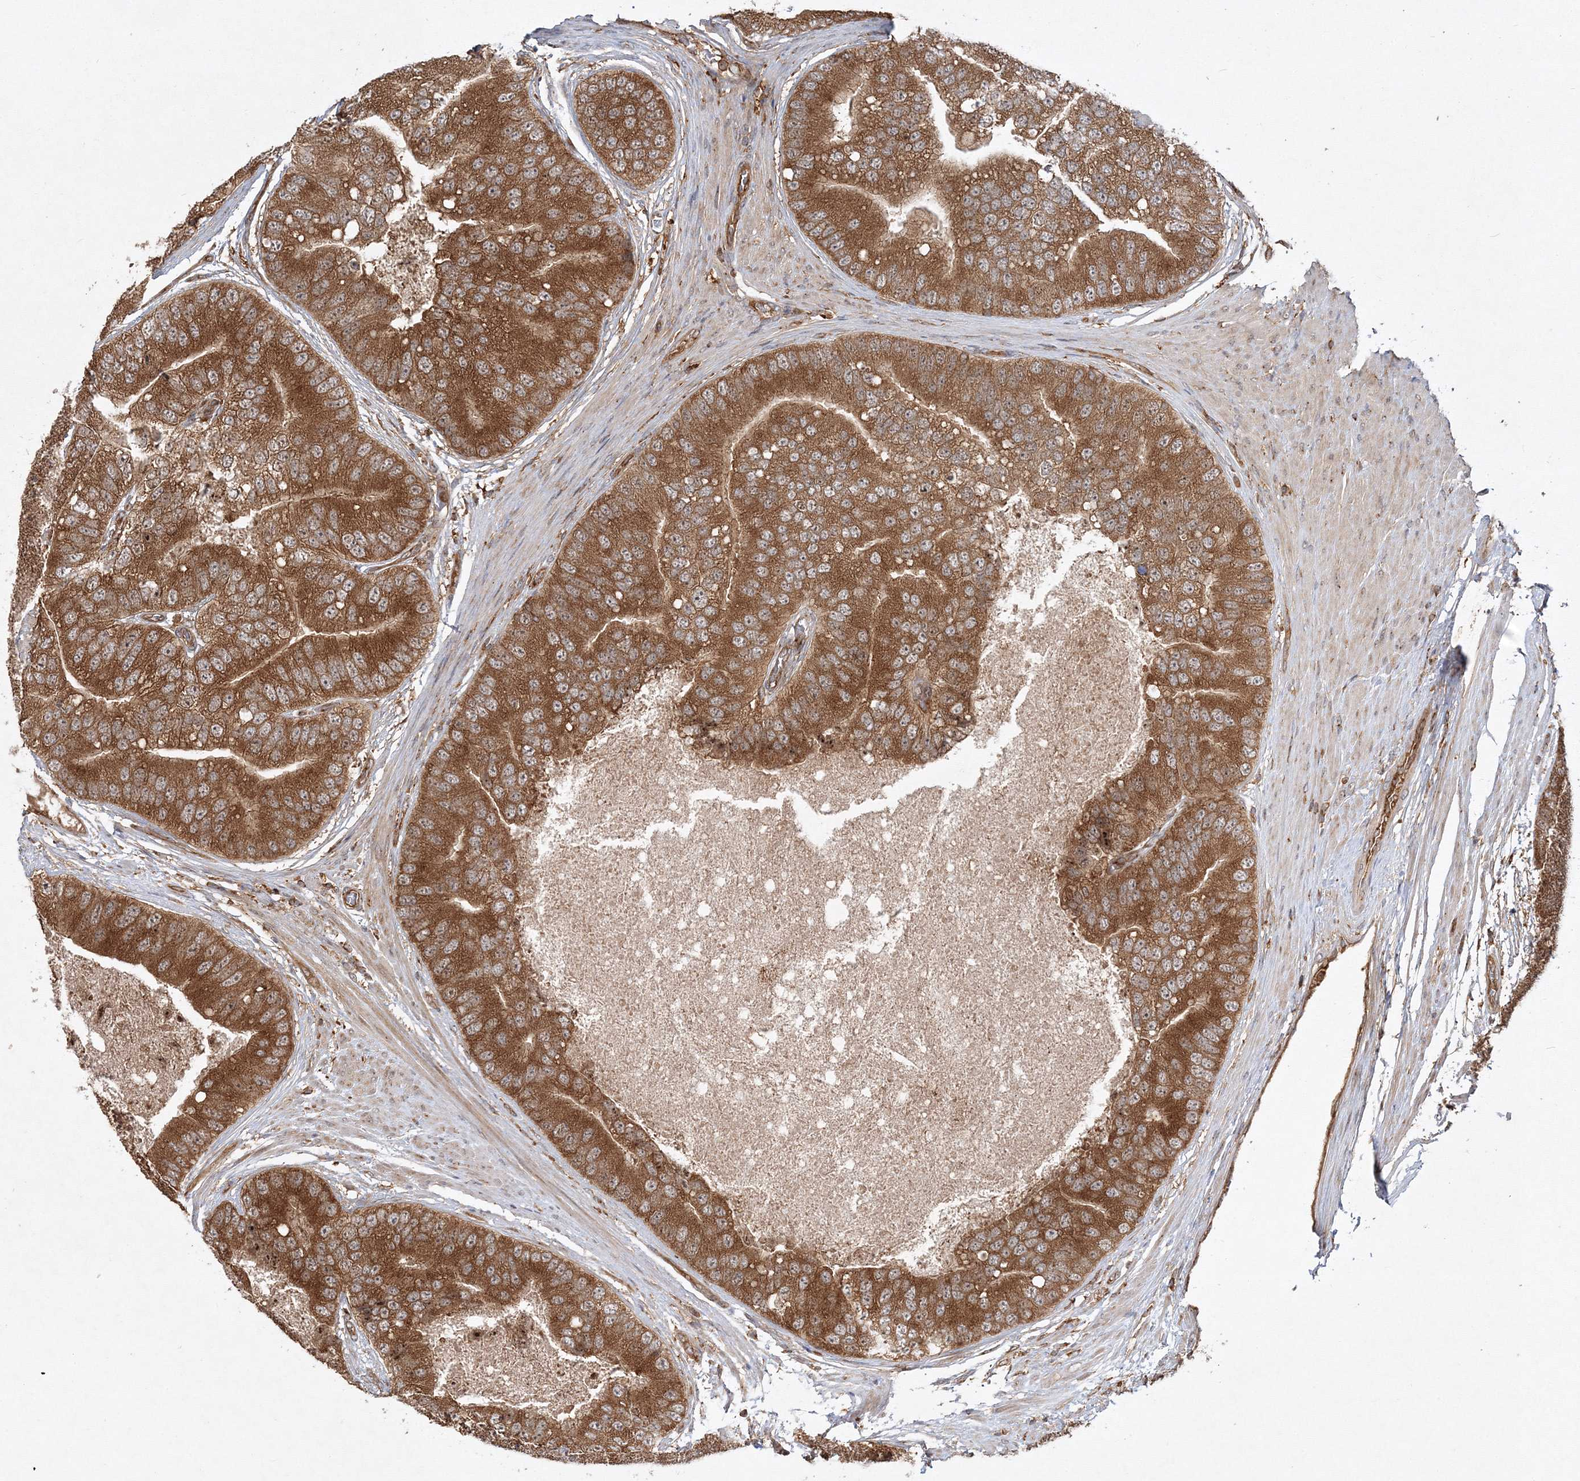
{"staining": {"intensity": "strong", "quantity": ">75%", "location": "cytoplasmic/membranous"}, "tissue": "prostate cancer", "cell_type": "Tumor cells", "image_type": "cancer", "snomed": [{"axis": "morphology", "description": "Adenocarcinoma, High grade"}, {"axis": "topography", "description": "Prostate"}], "caption": "Prostate high-grade adenocarcinoma tissue reveals strong cytoplasmic/membranous positivity in approximately >75% of tumor cells, visualized by immunohistochemistry.", "gene": "WDR37", "patient": {"sex": "male", "age": 70}}